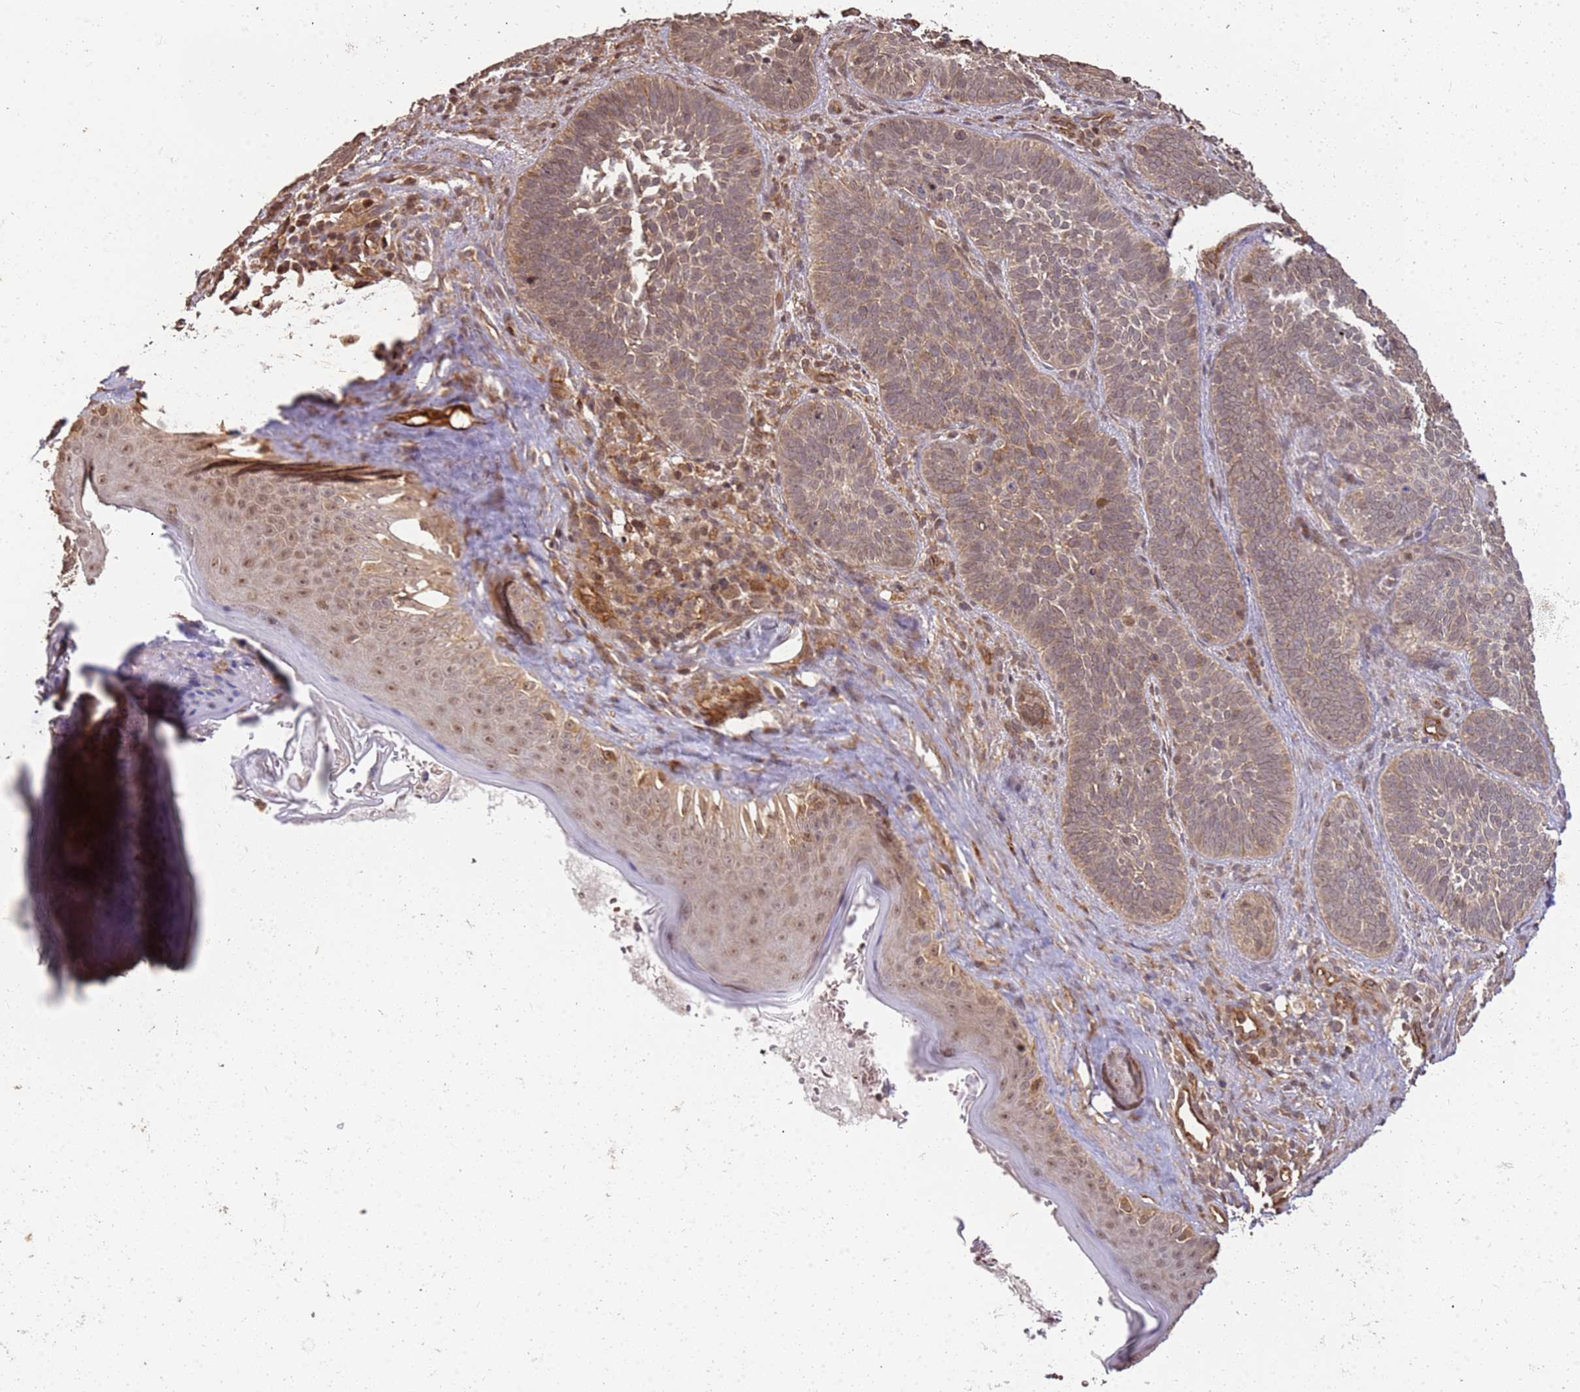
{"staining": {"intensity": "moderate", "quantity": ">75%", "location": "cytoplasmic/membranous"}, "tissue": "skin cancer", "cell_type": "Tumor cells", "image_type": "cancer", "snomed": [{"axis": "morphology", "description": "Basal cell carcinoma"}, {"axis": "topography", "description": "Skin"}], "caption": "Tumor cells reveal medium levels of moderate cytoplasmic/membranous expression in approximately >75% of cells in skin cancer.", "gene": "ST18", "patient": {"sex": "male", "age": 85}}